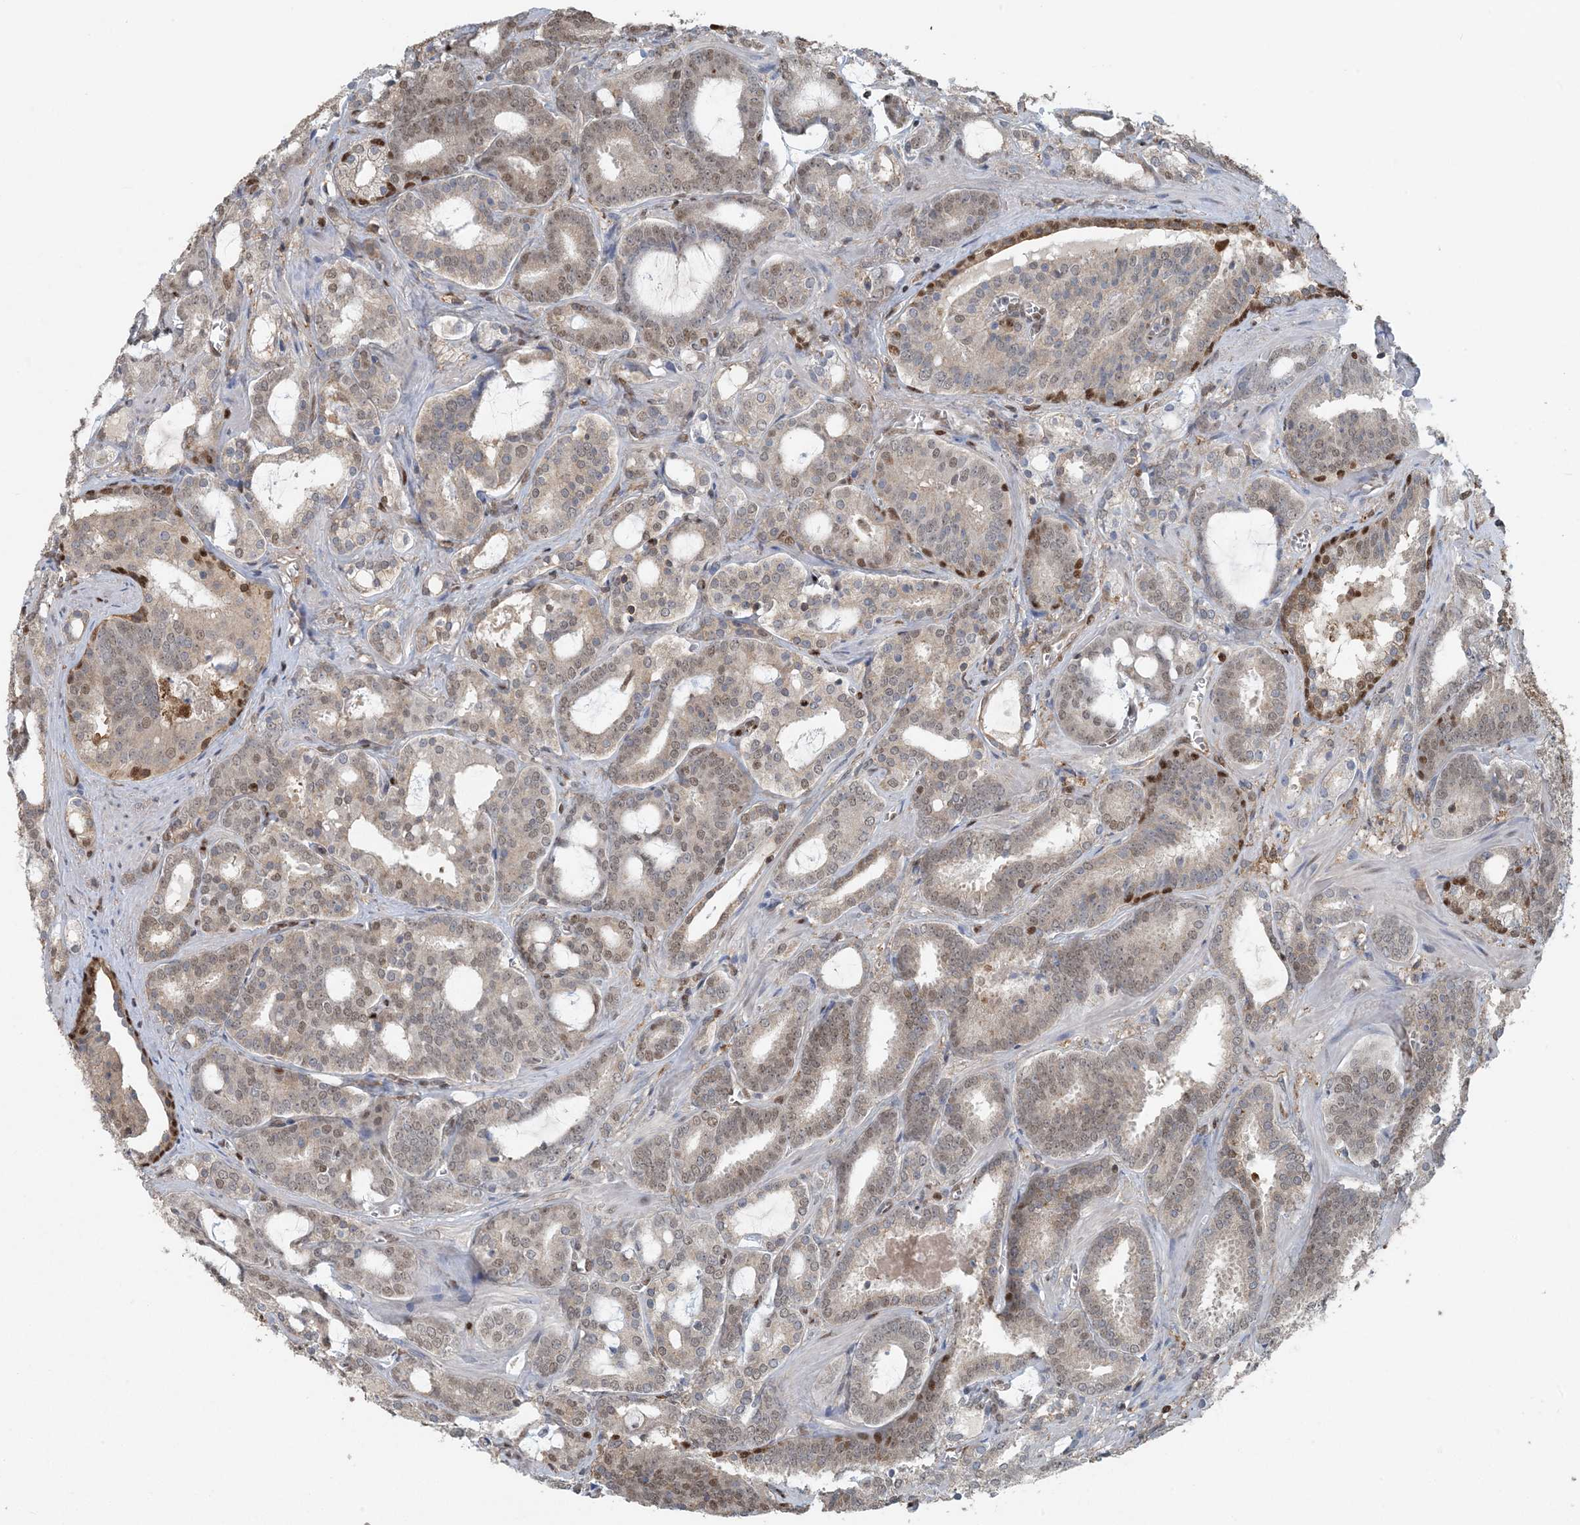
{"staining": {"intensity": "moderate", "quantity": ">75%", "location": "nuclear"}, "tissue": "prostate cancer", "cell_type": "Tumor cells", "image_type": "cancer", "snomed": [{"axis": "morphology", "description": "Adenocarcinoma, High grade"}, {"axis": "topography", "description": "Prostate and seminal vesicle, NOS"}], "caption": "Protein staining shows moderate nuclear positivity in approximately >75% of tumor cells in prostate high-grade adenocarcinoma.", "gene": "HIKESHI", "patient": {"sex": "male", "age": 67}}